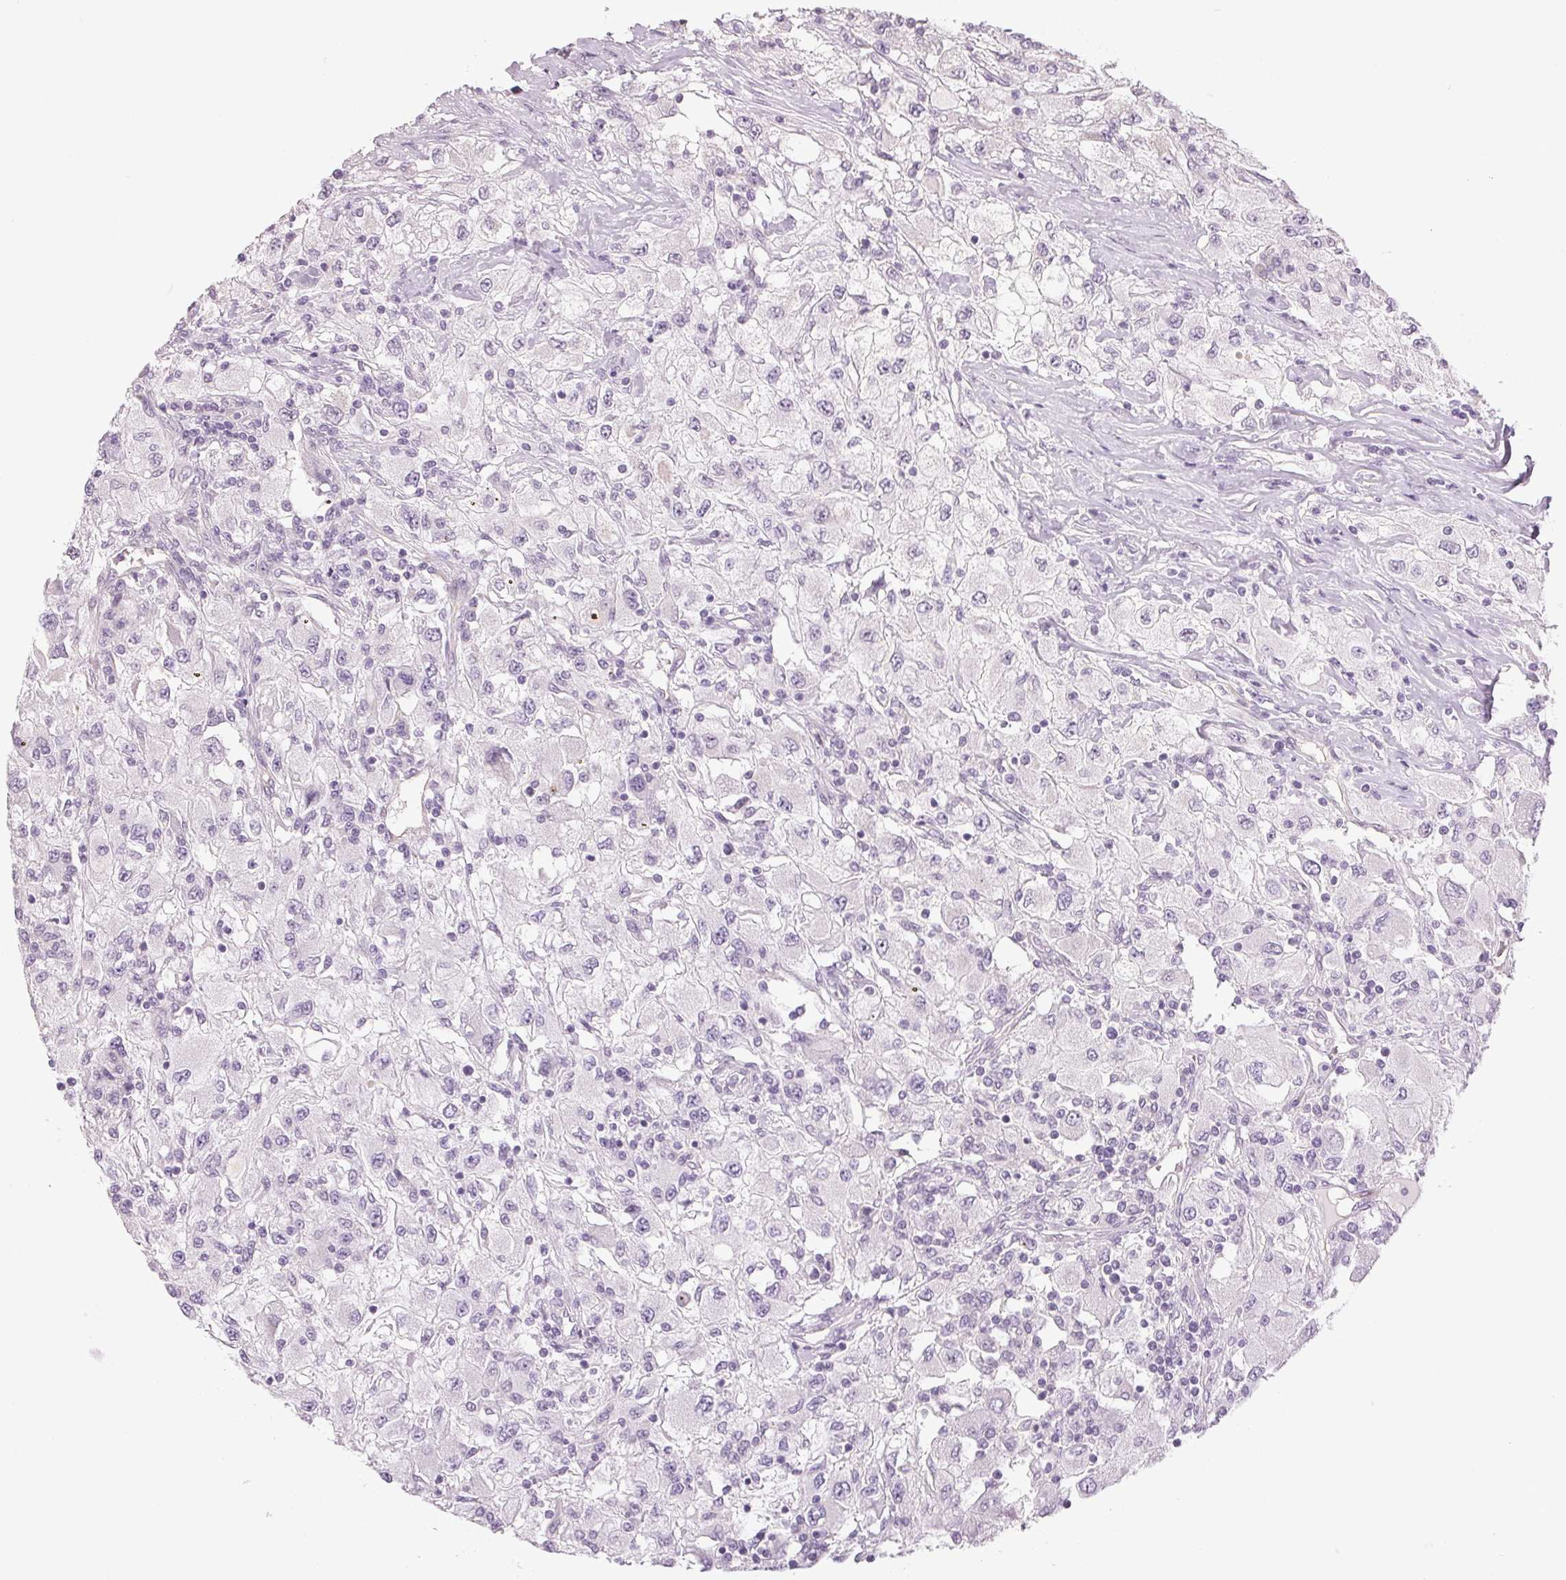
{"staining": {"intensity": "negative", "quantity": "none", "location": "none"}, "tissue": "renal cancer", "cell_type": "Tumor cells", "image_type": "cancer", "snomed": [{"axis": "morphology", "description": "Adenocarcinoma, NOS"}, {"axis": "topography", "description": "Kidney"}], "caption": "High magnification brightfield microscopy of renal cancer stained with DAB (brown) and counterstained with hematoxylin (blue): tumor cells show no significant expression.", "gene": "DNAJC6", "patient": {"sex": "female", "age": 67}}